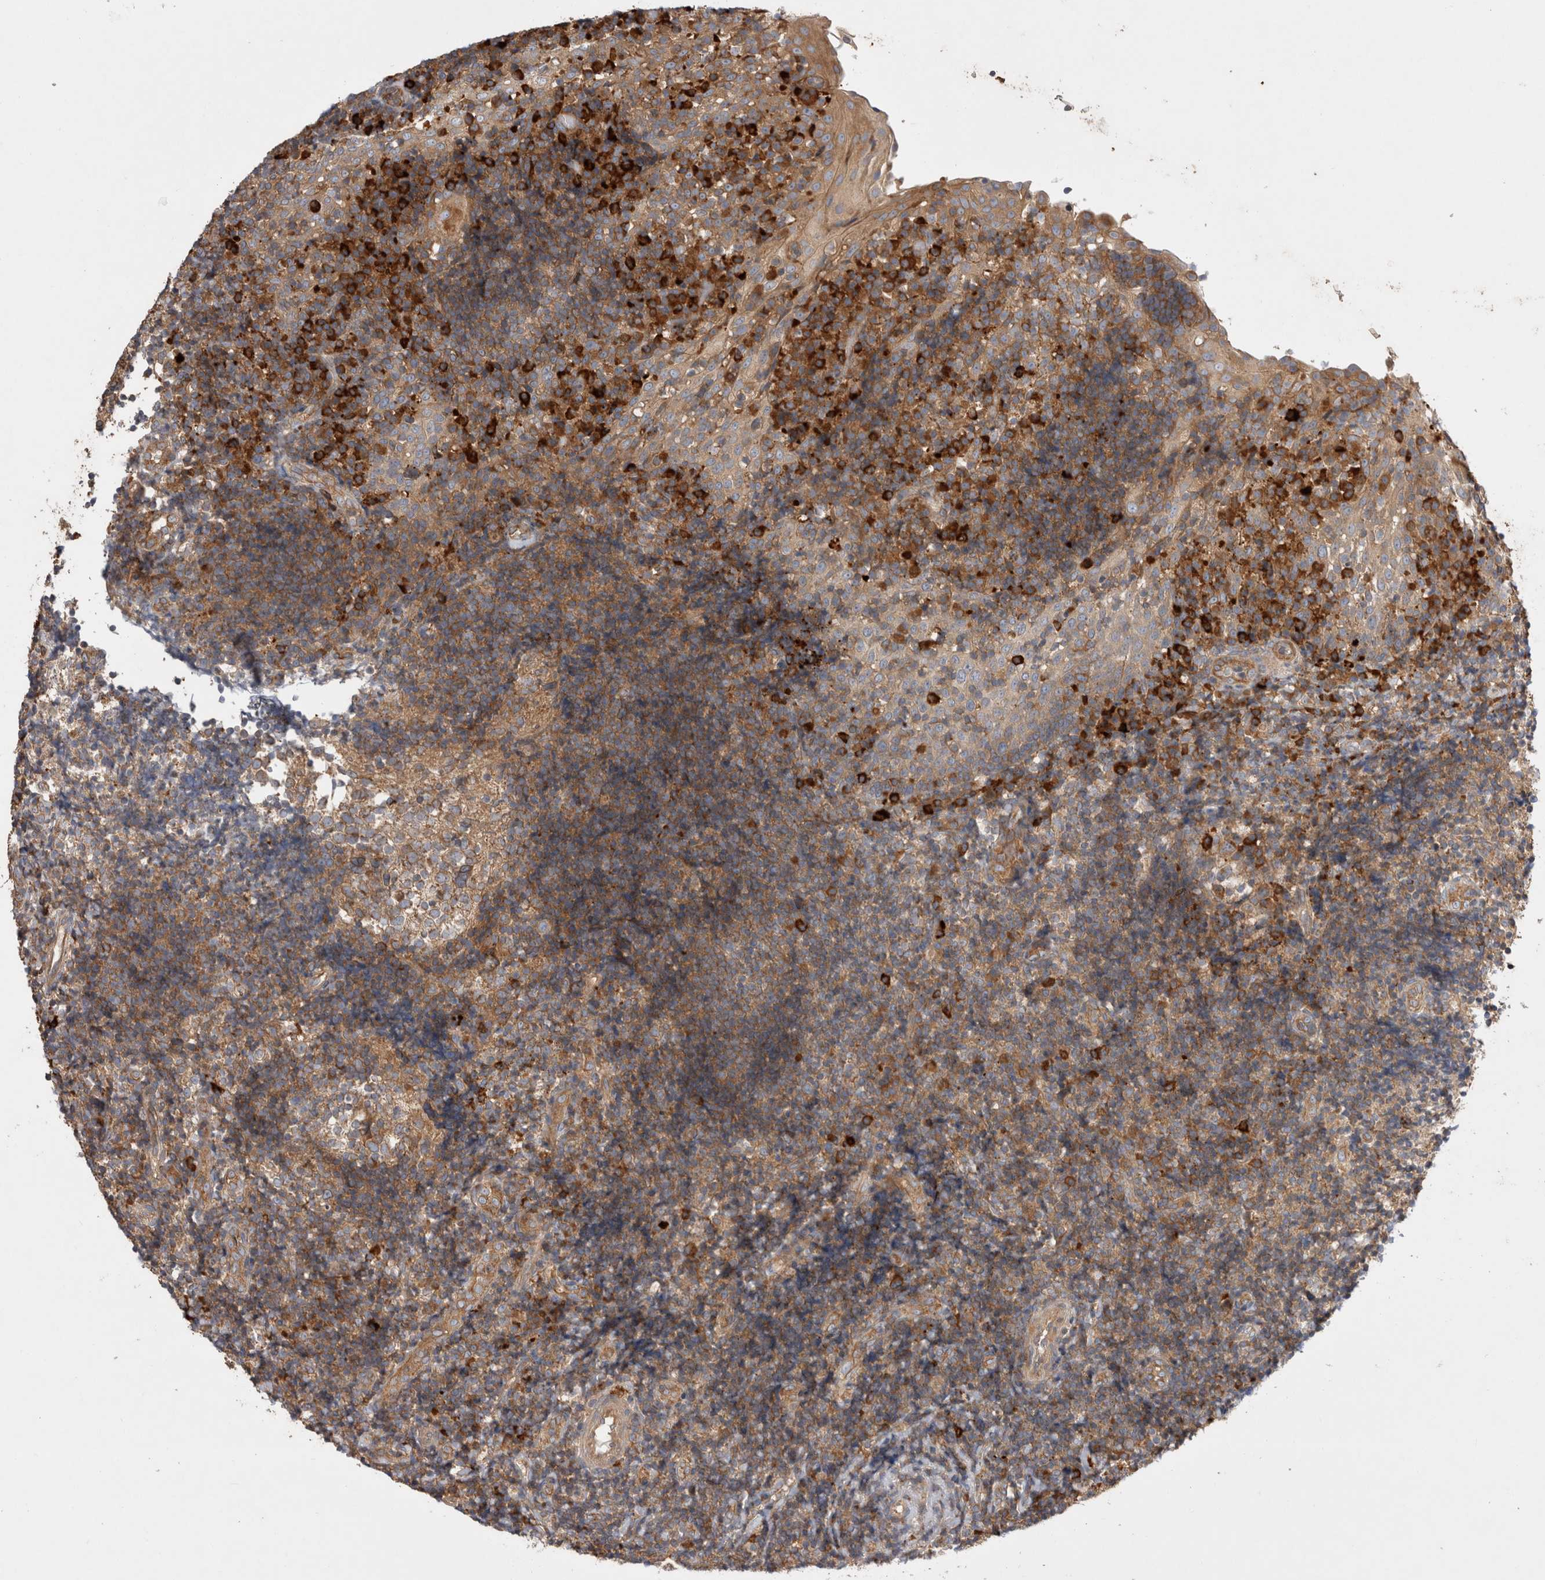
{"staining": {"intensity": "moderate", "quantity": ">75%", "location": "cytoplasmic/membranous"}, "tissue": "tonsil", "cell_type": "Germinal center cells", "image_type": "normal", "snomed": [{"axis": "morphology", "description": "Normal tissue, NOS"}, {"axis": "topography", "description": "Tonsil"}], "caption": "Moderate cytoplasmic/membranous protein staining is identified in about >75% of germinal center cells in tonsil. (IHC, brightfield microscopy, high magnification).", "gene": "PDCD10", "patient": {"sex": "female", "age": 40}}